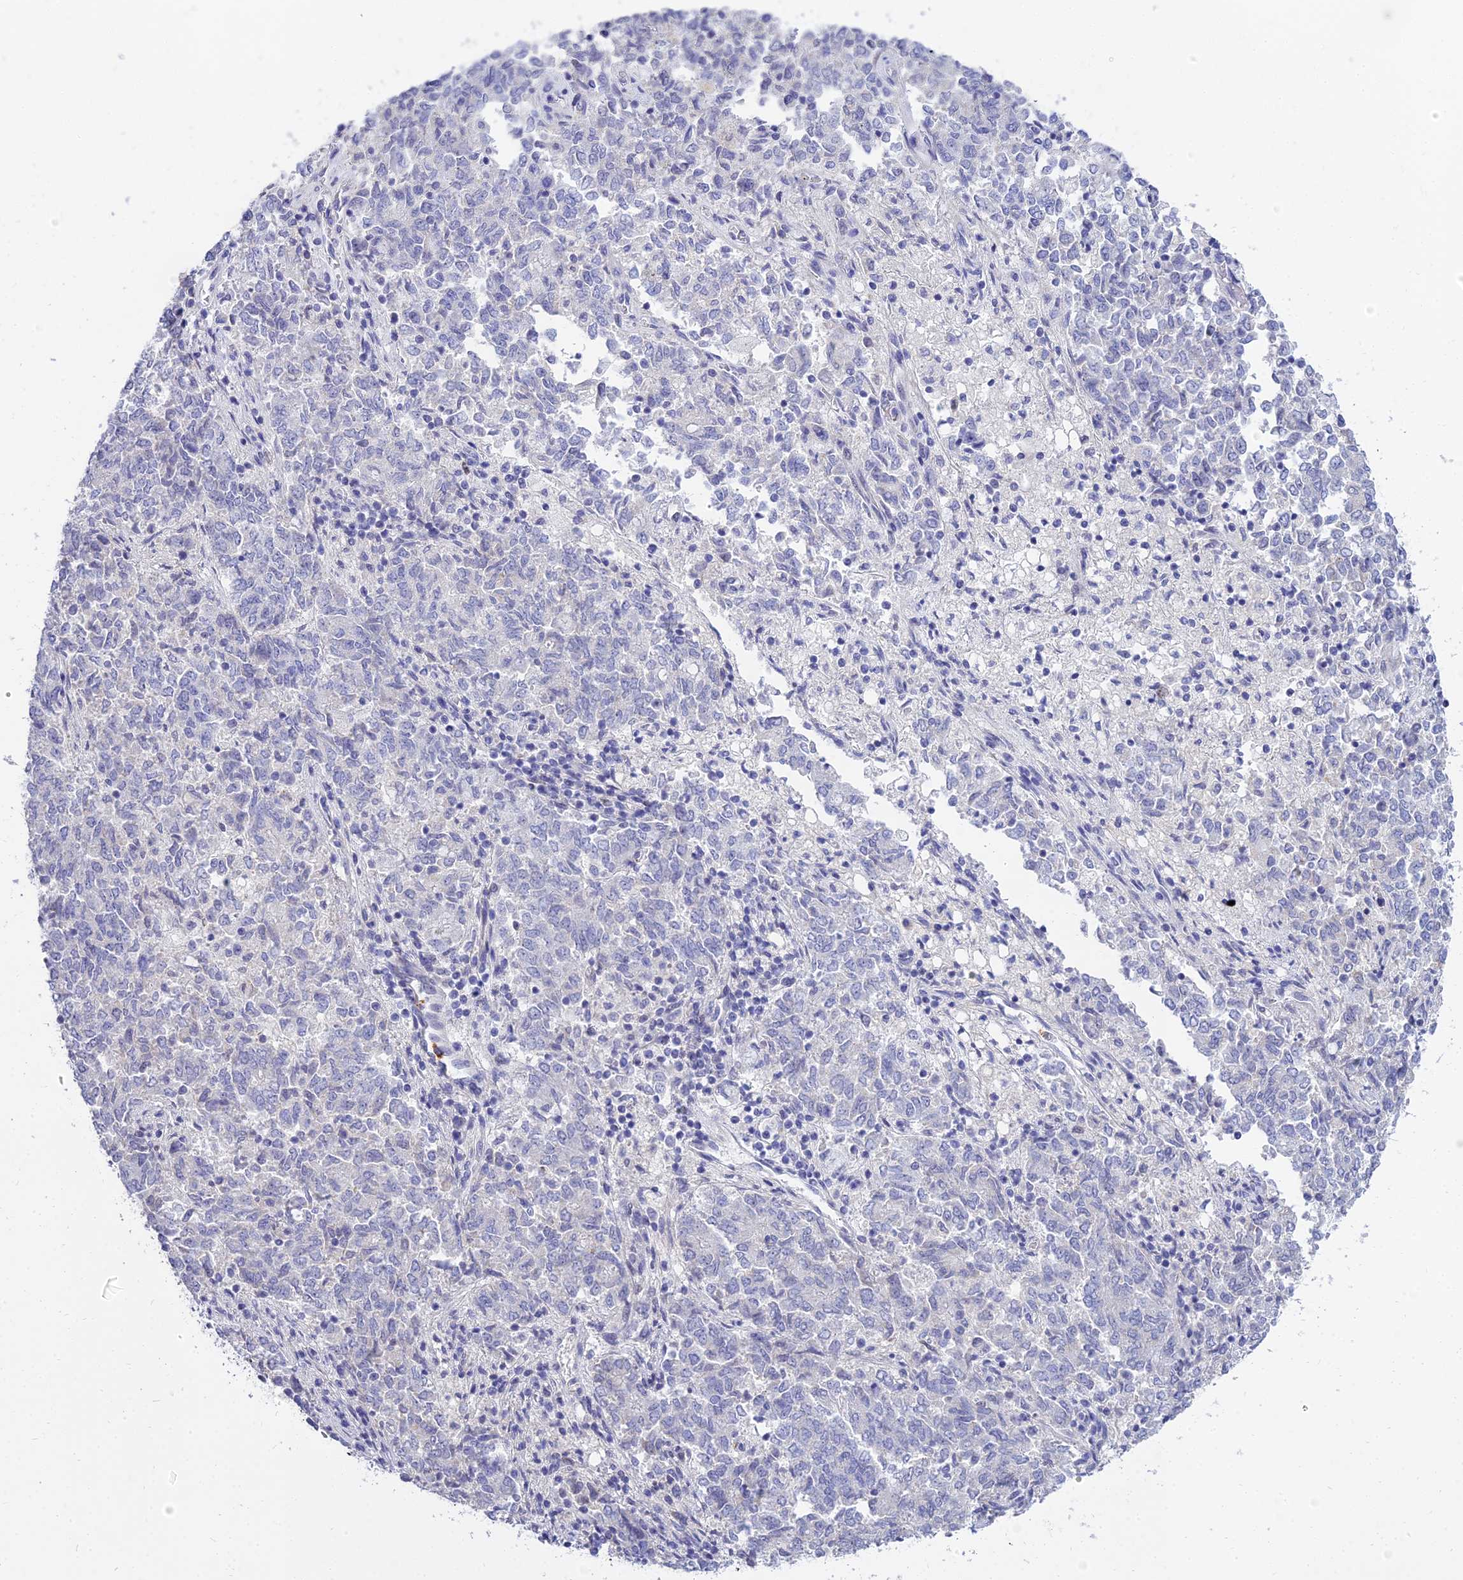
{"staining": {"intensity": "negative", "quantity": "none", "location": "none"}, "tissue": "endometrial cancer", "cell_type": "Tumor cells", "image_type": "cancer", "snomed": [{"axis": "morphology", "description": "Adenocarcinoma, NOS"}, {"axis": "topography", "description": "Endometrium"}], "caption": "This is an immunohistochemistry histopathology image of endometrial adenocarcinoma. There is no staining in tumor cells.", "gene": "VWC2L", "patient": {"sex": "female", "age": 80}}